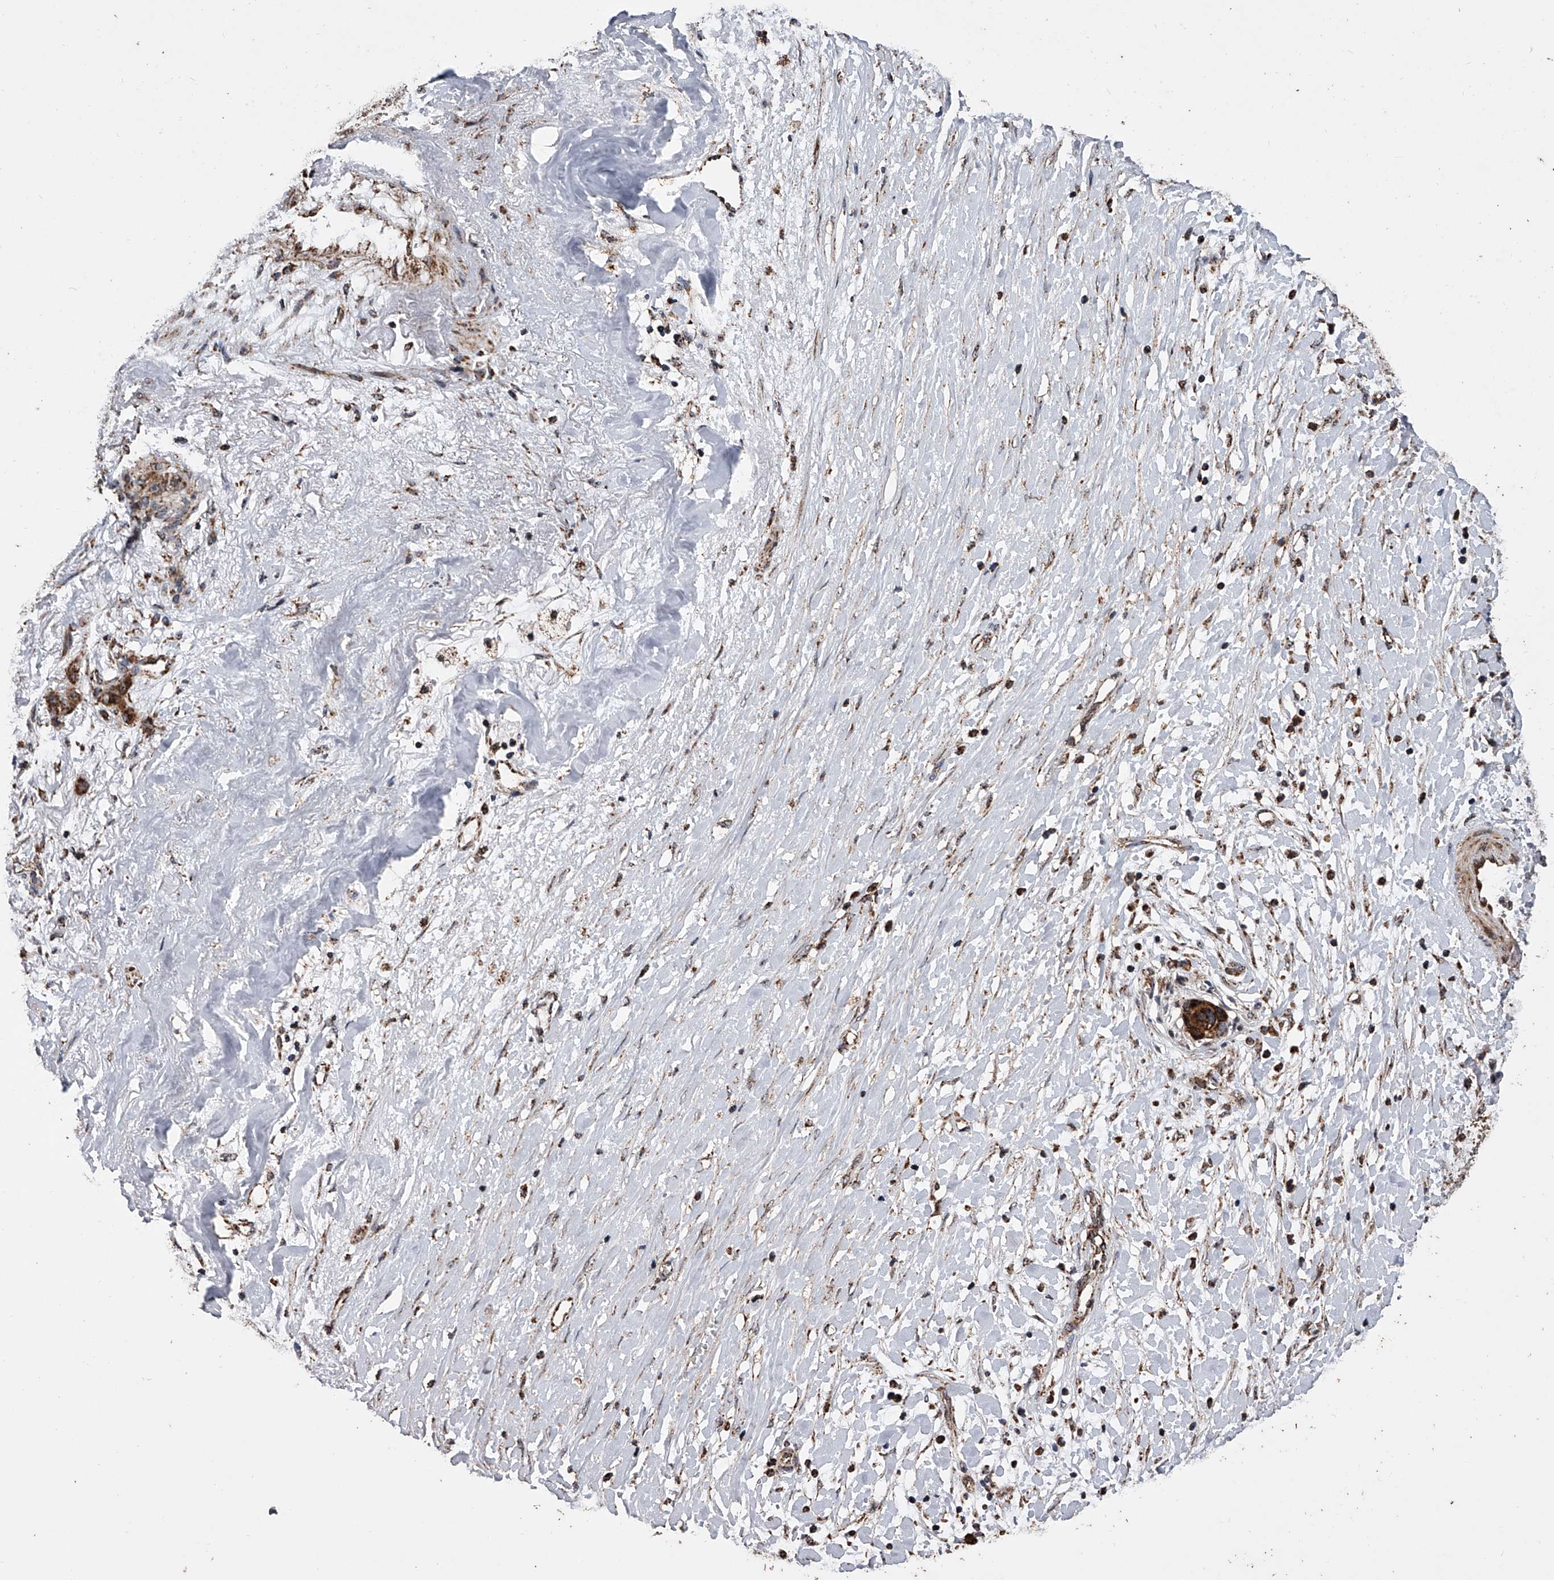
{"staining": {"intensity": "moderate", "quantity": ">75%", "location": "cytoplasmic/membranous"}, "tissue": "liver cancer", "cell_type": "Tumor cells", "image_type": "cancer", "snomed": [{"axis": "morphology", "description": "Cholangiocarcinoma"}, {"axis": "topography", "description": "Liver"}], "caption": "Liver cholangiocarcinoma stained with a brown dye demonstrates moderate cytoplasmic/membranous positive staining in about >75% of tumor cells.", "gene": "SMPDL3A", "patient": {"sex": "female", "age": 79}}